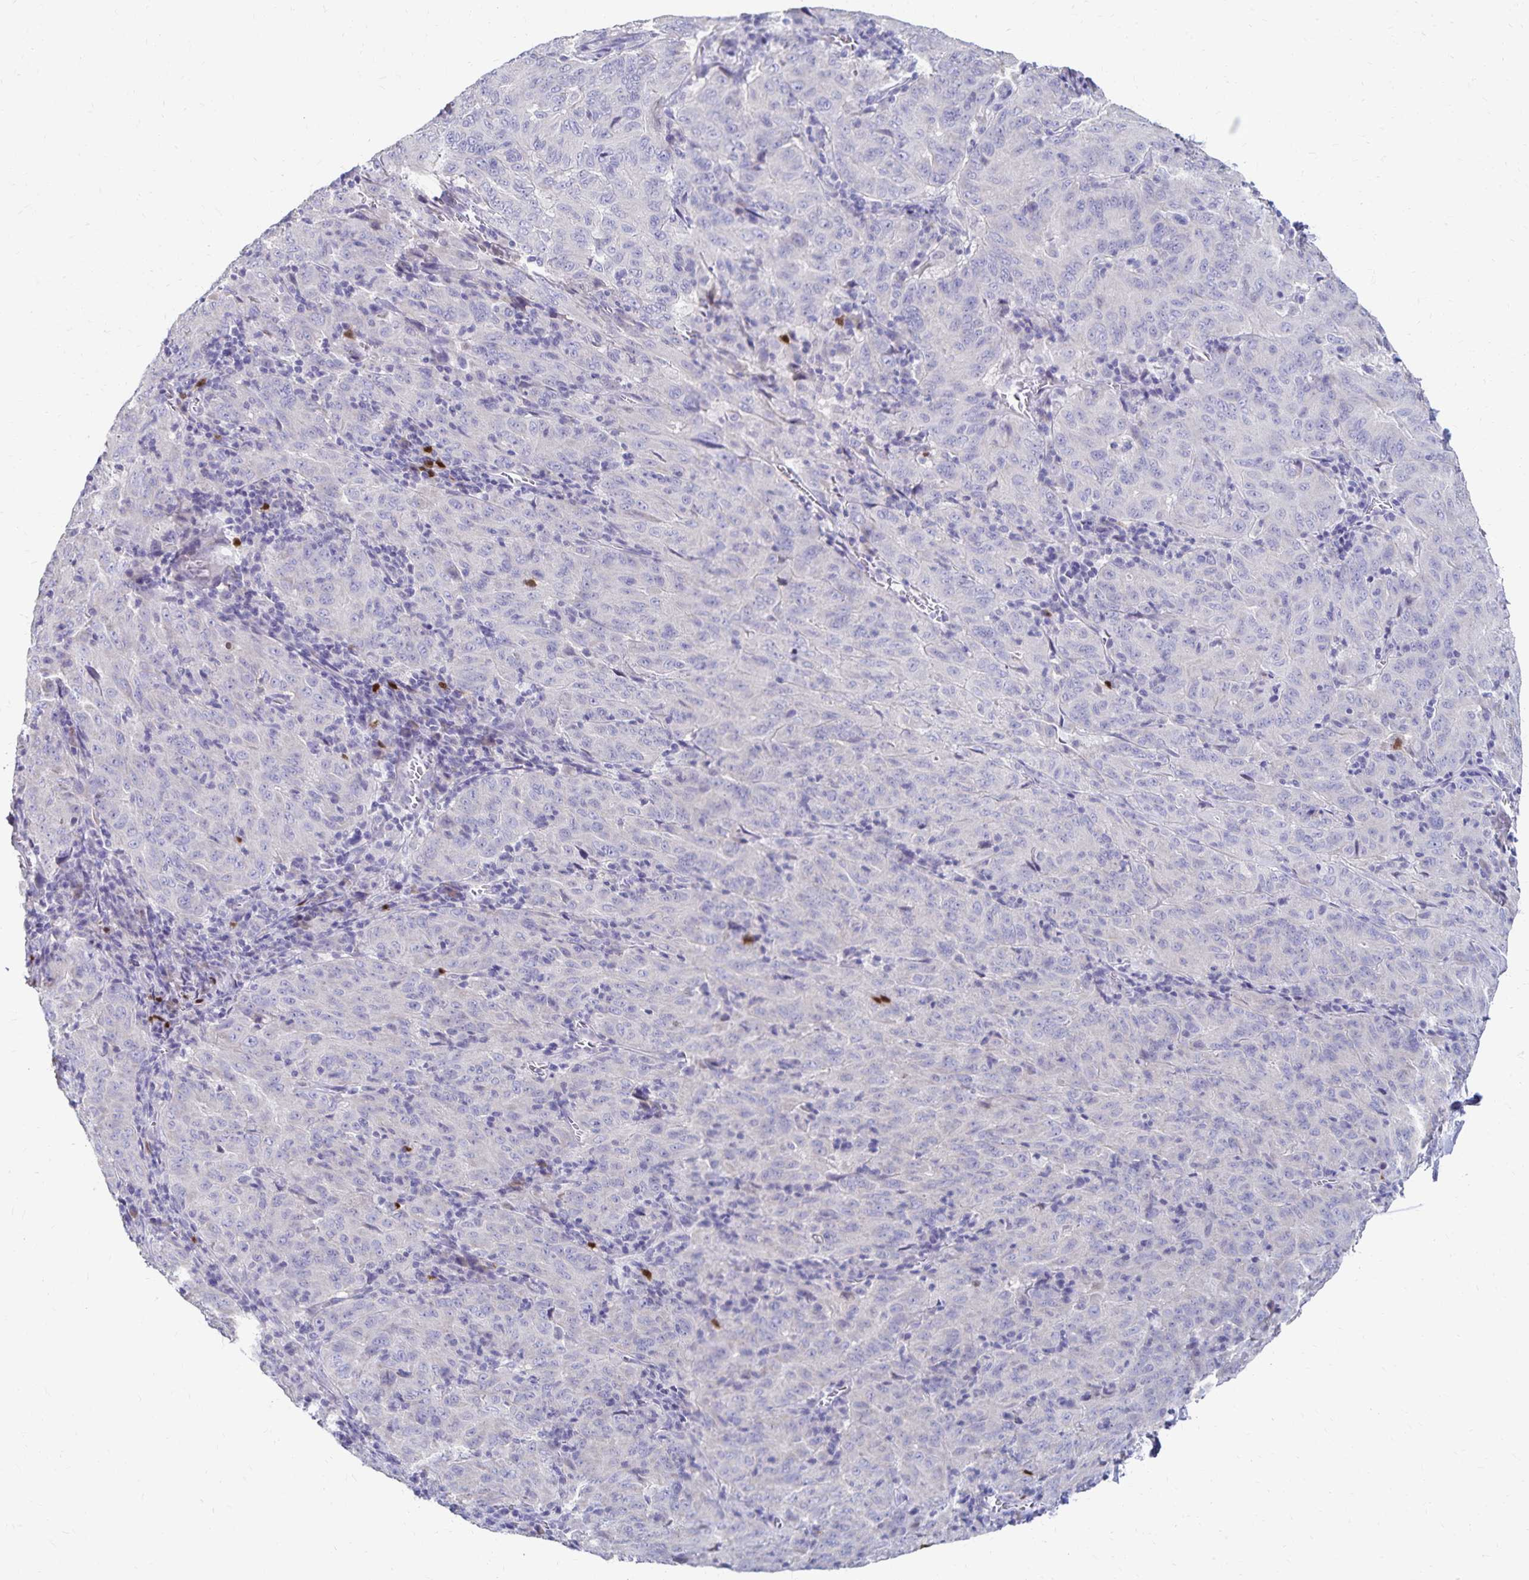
{"staining": {"intensity": "negative", "quantity": "none", "location": "none"}, "tissue": "pancreatic cancer", "cell_type": "Tumor cells", "image_type": "cancer", "snomed": [{"axis": "morphology", "description": "Adenocarcinoma, NOS"}, {"axis": "topography", "description": "Pancreas"}], "caption": "DAB immunohistochemical staining of human adenocarcinoma (pancreatic) shows no significant positivity in tumor cells.", "gene": "PAX5", "patient": {"sex": "male", "age": 63}}